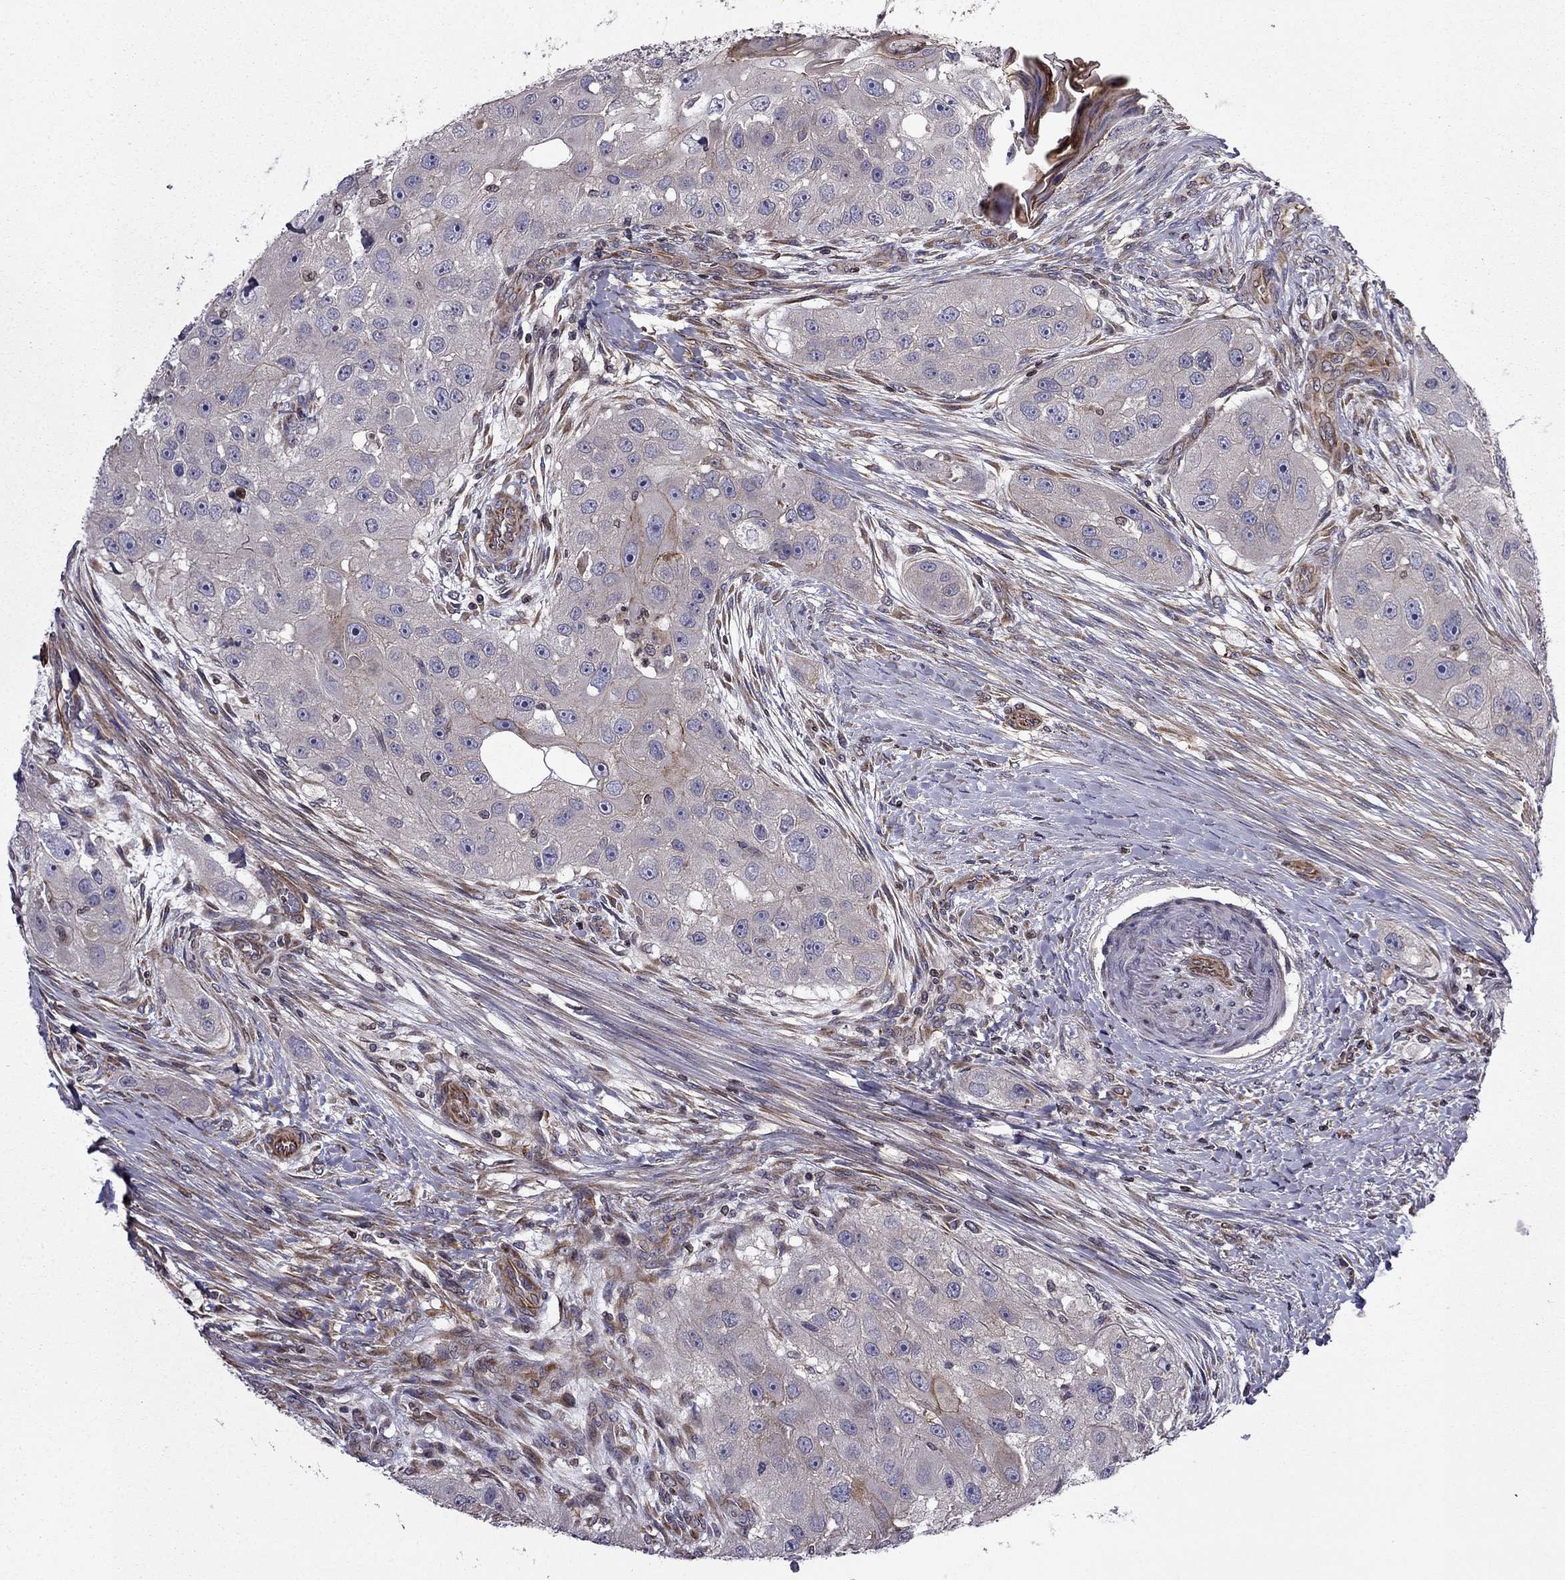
{"staining": {"intensity": "negative", "quantity": "none", "location": "none"}, "tissue": "head and neck cancer", "cell_type": "Tumor cells", "image_type": "cancer", "snomed": [{"axis": "morphology", "description": "Normal tissue, NOS"}, {"axis": "morphology", "description": "Squamous cell carcinoma, NOS"}, {"axis": "topography", "description": "Skeletal muscle"}, {"axis": "topography", "description": "Head-Neck"}], "caption": "The image reveals no staining of tumor cells in head and neck squamous cell carcinoma.", "gene": "CDC42BPA", "patient": {"sex": "male", "age": 51}}